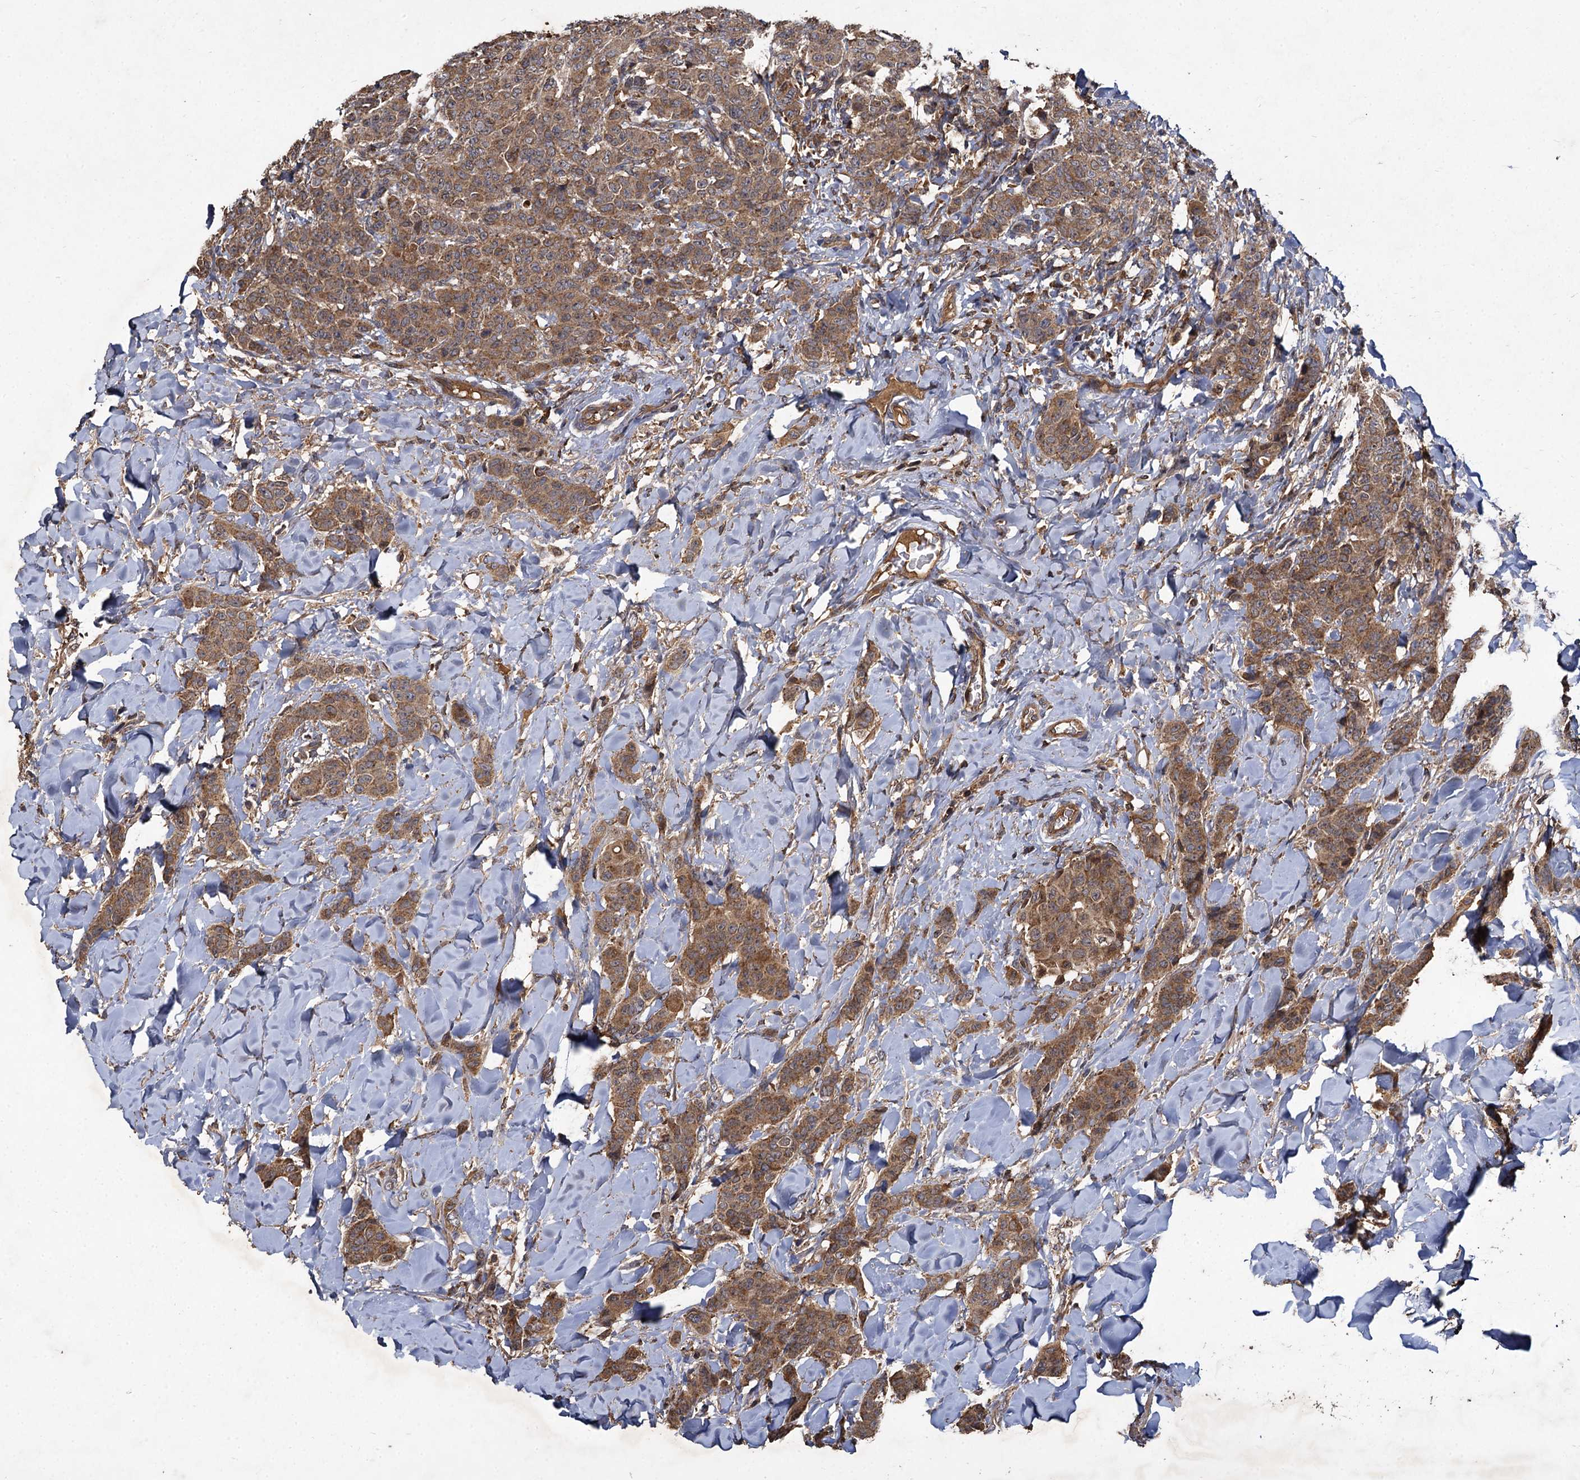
{"staining": {"intensity": "moderate", "quantity": ">75%", "location": "cytoplasmic/membranous"}, "tissue": "breast cancer", "cell_type": "Tumor cells", "image_type": "cancer", "snomed": [{"axis": "morphology", "description": "Duct carcinoma"}, {"axis": "topography", "description": "Breast"}], "caption": "The image reveals a brown stain indicating the presence of a protein in the cytoplasmic/membranous of tumor cells in breast intraductal carcinoma.", "gene": "GCLC", "patient": {"sex": "female", "age": 40}}